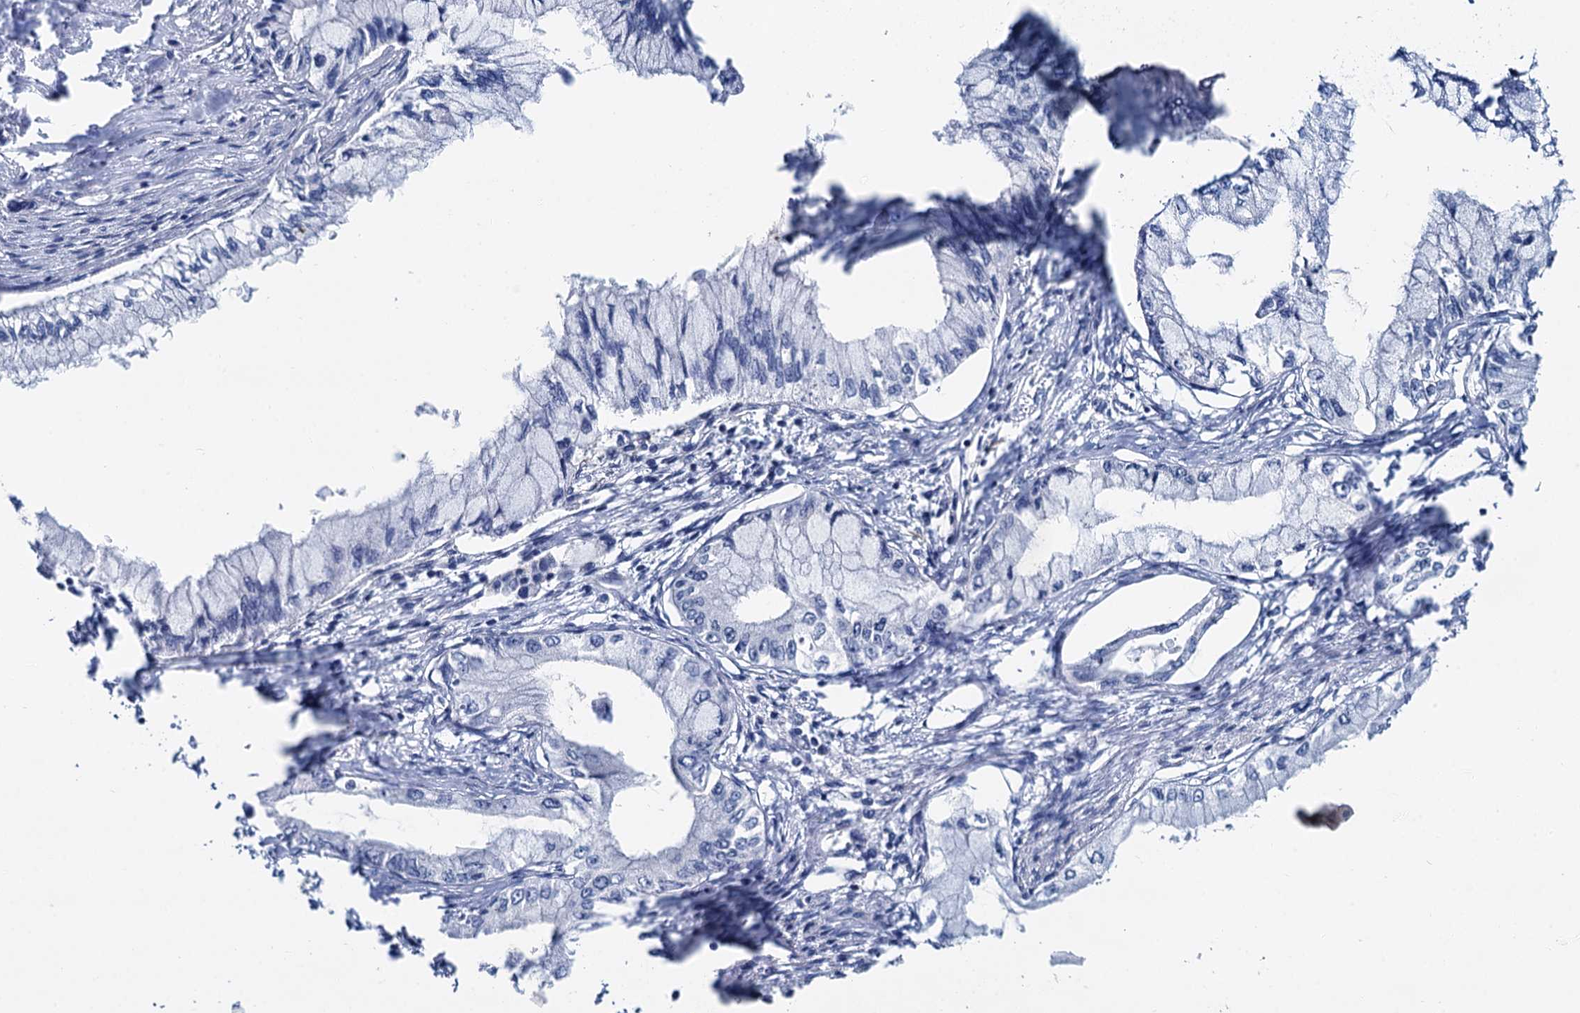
{"staining": {"intensity": "negative", "quantity": "none", "location": "none"}, "tissue": "pancreatic cancer", "cell_type": "Tumor cells", "image_type": "cancer", "snomed": [{"axis": "morphology", "description": "Adenocarcinoma, NOS"}, {"axis": "topography", "description": "Pancreas"}], "caption": "Protein analysis of pancreatic cancer (adenocarcinoma) reveals no significant positivity in tumor cells.", "gene": "MIOX", "patient": {"sex": "male", "age": 48}}